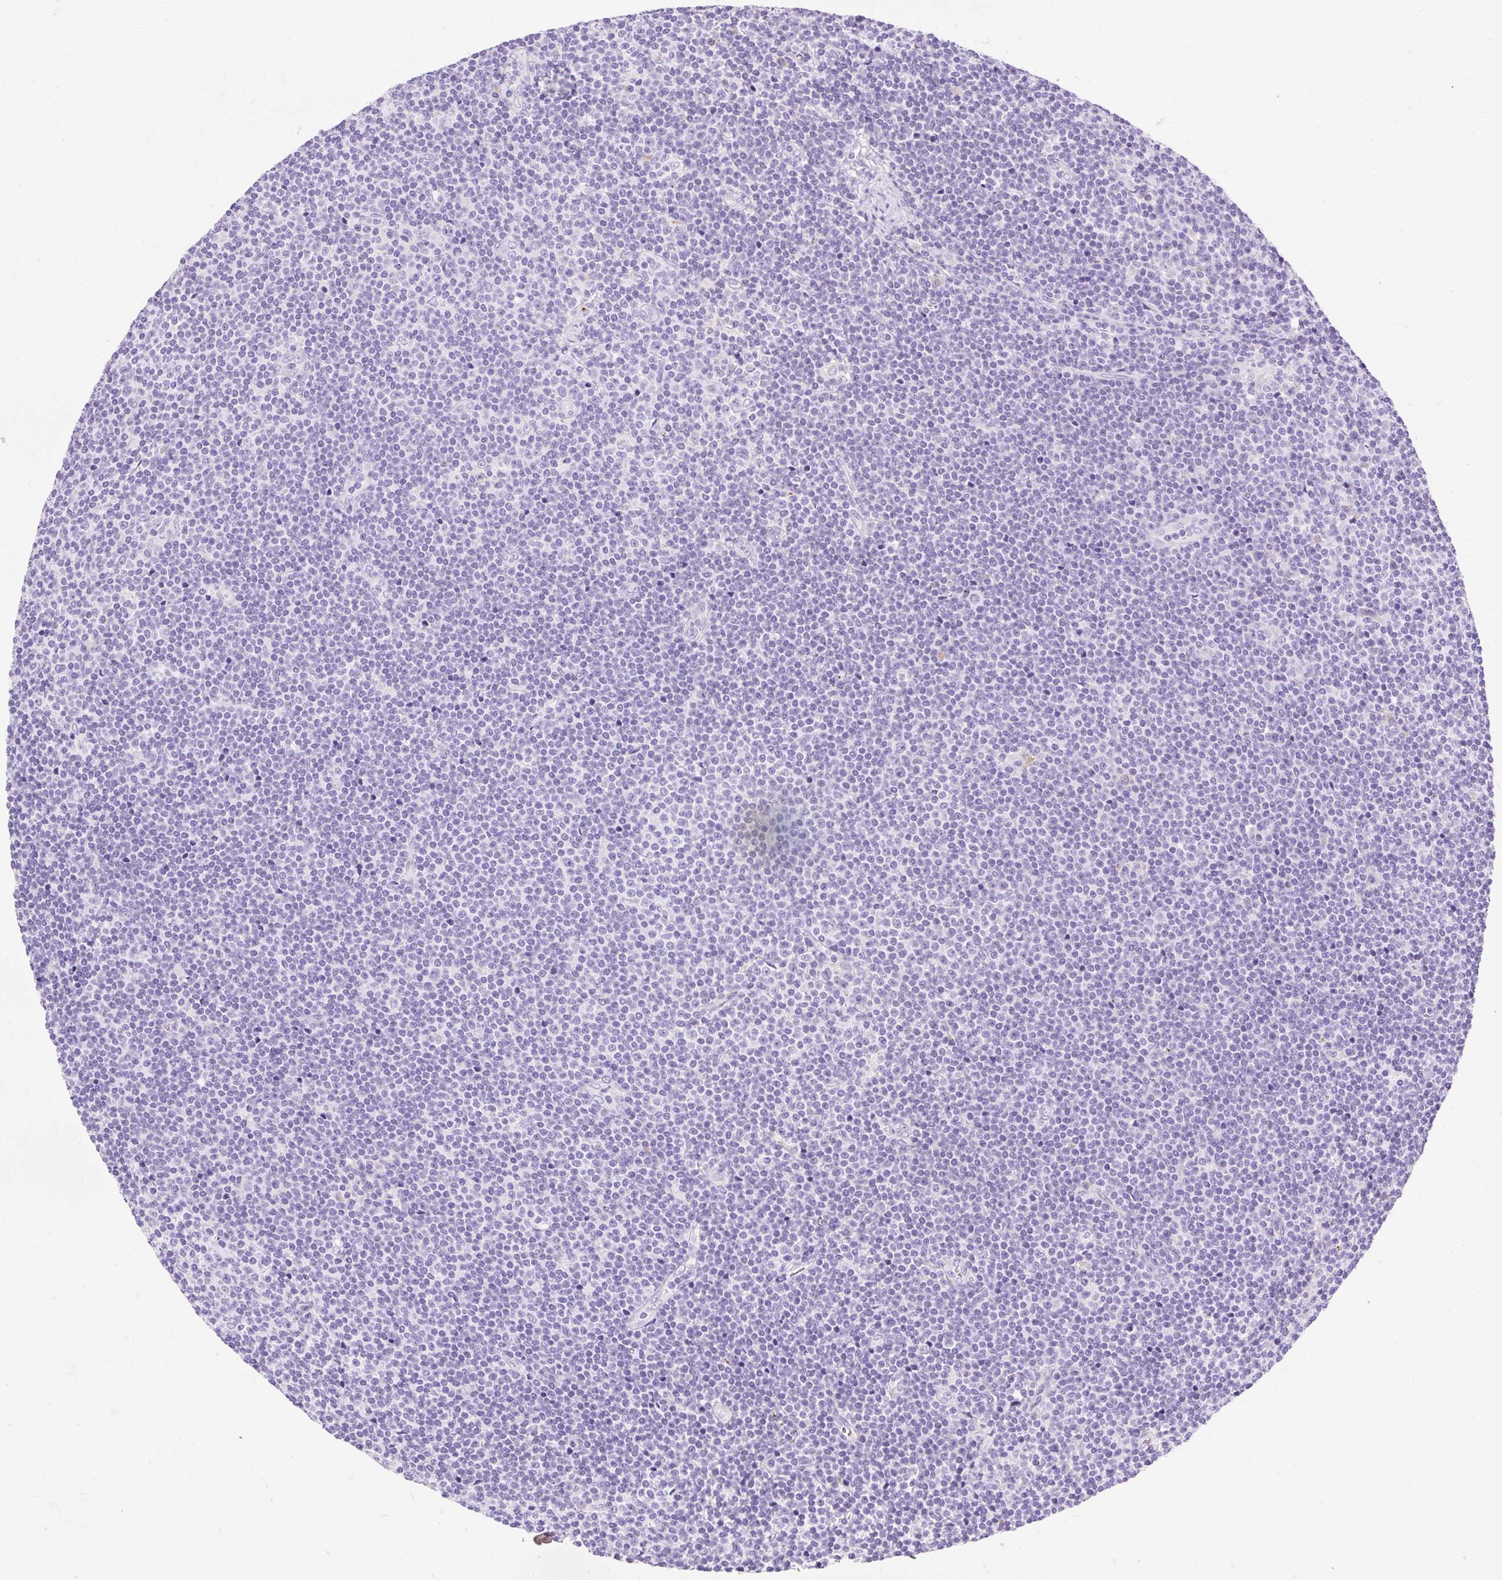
{"staining": {"intensity": "negative", "quantity": "none", "location": "none"}, "tissue": "lymphoma", "cell_type": "Tumor cells", "image_type": "cancer", "snomed": [{"axis": "morphology", "description": "Malignant lymphoma, non-Hodgkin's type, Low grade"}, {"axis": "topography", "description": "Lymph node"}], "caption": "Immunohistochemistry (IHC) photomicrograph of neoplastic tissue: lymphoma stained with DAB demonstrates no significant protein positivity in tumor cells.", "gene": "HEXB", "patient": {"sex": "male", "age": 48}}